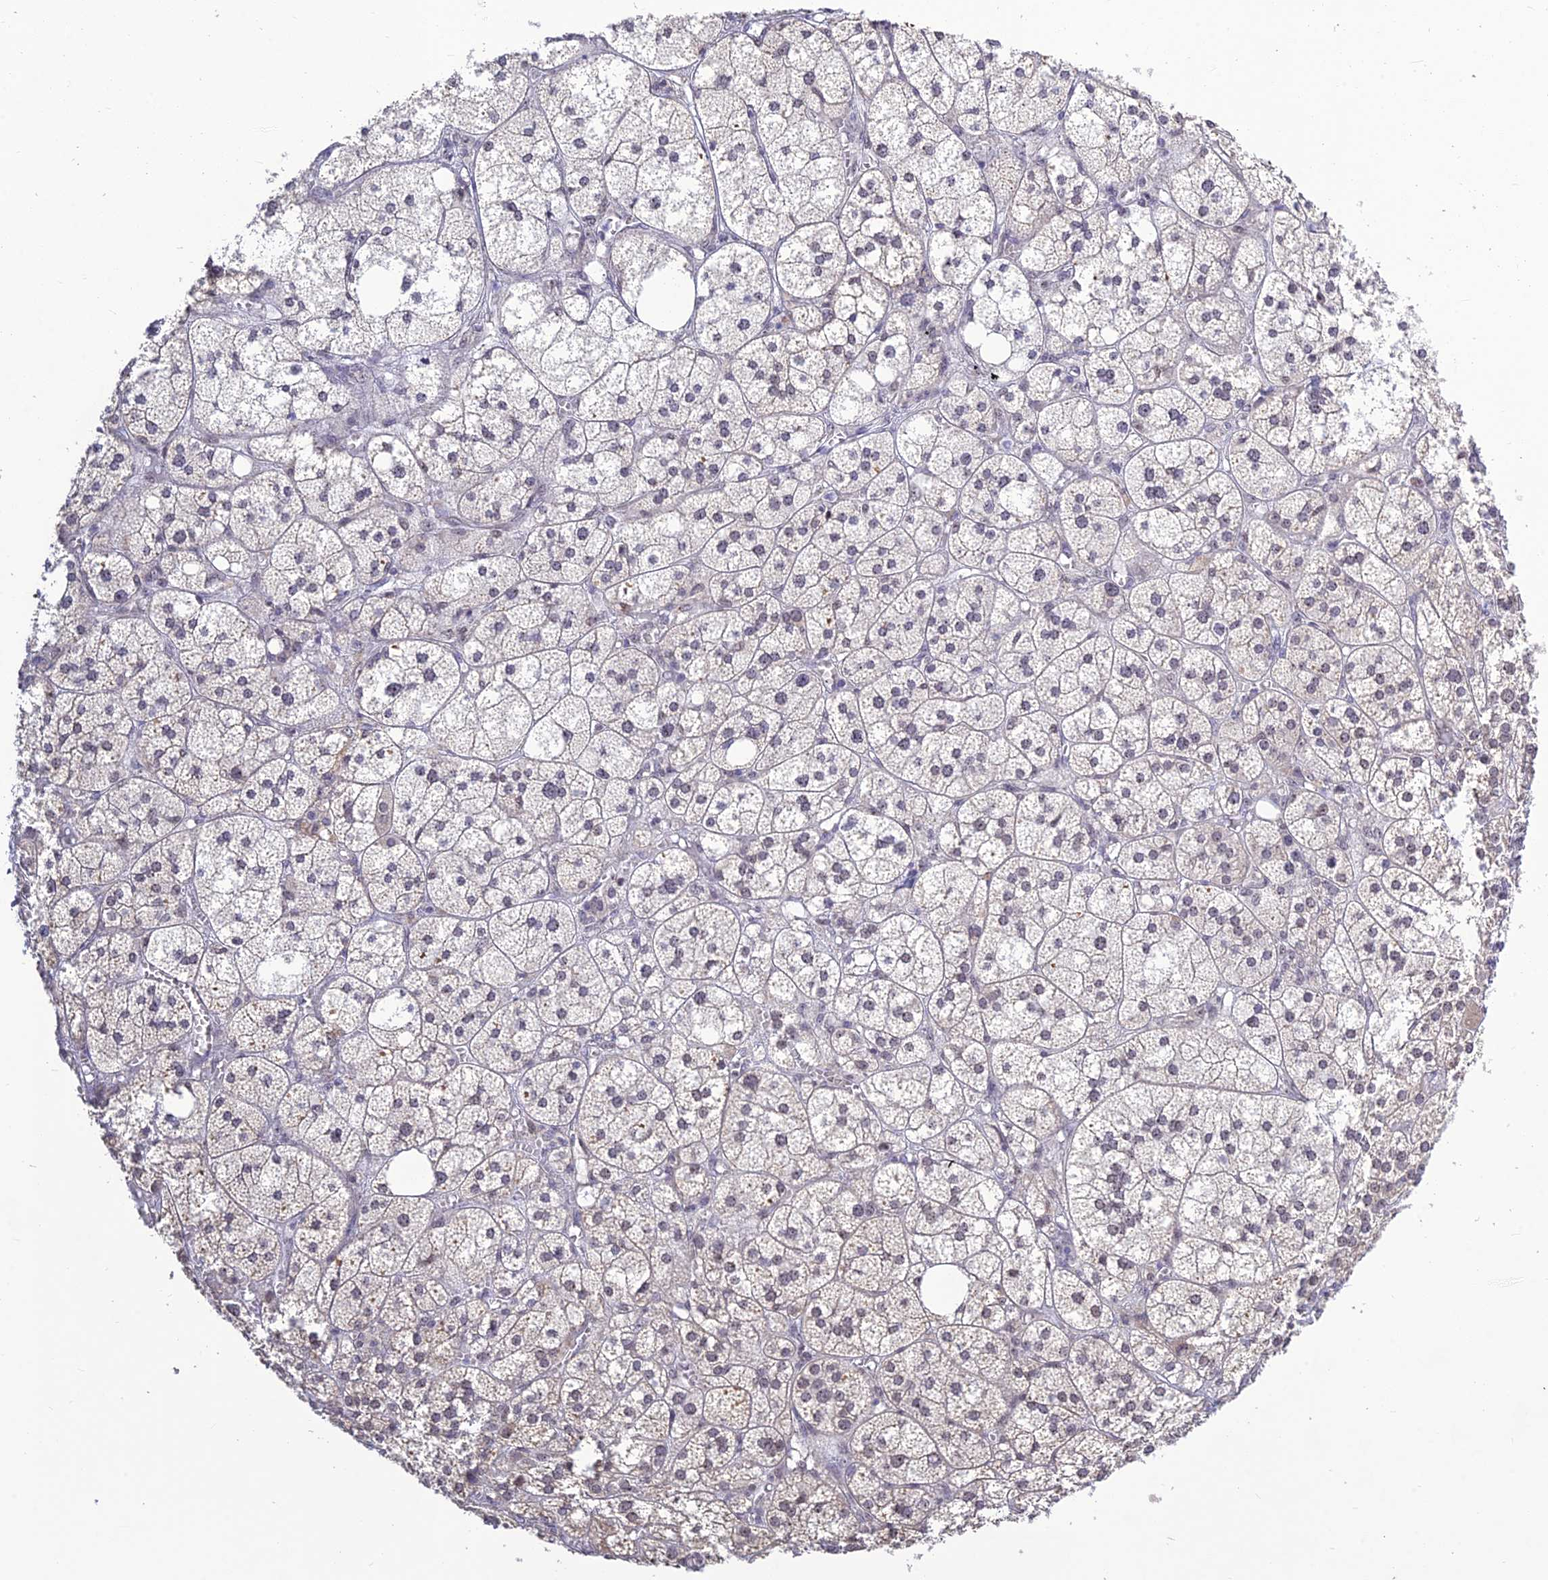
{"staining": {"intensity": "weak", "quantity": "25%-75%", "location": "cytoplasmic/membranous,nuclear"}, "tissue": "adrenal gland", "cell_type": "Glandular cells", "image_type": "normal", "snomed": [{"axis": "morphology", "description": "Normal tissue, NOS"}, {"axis": "topography", "description": "Adrenal gland"}], "caption": "Immunohistochemical staining of unremarkable human adrenal gland shows weak cytoplasmic/membranous,nuclear protein expression in about 25%-75% of glandular cells.", "gene": "POLR1G", "patient": {"sex": "female", "age": 61}}